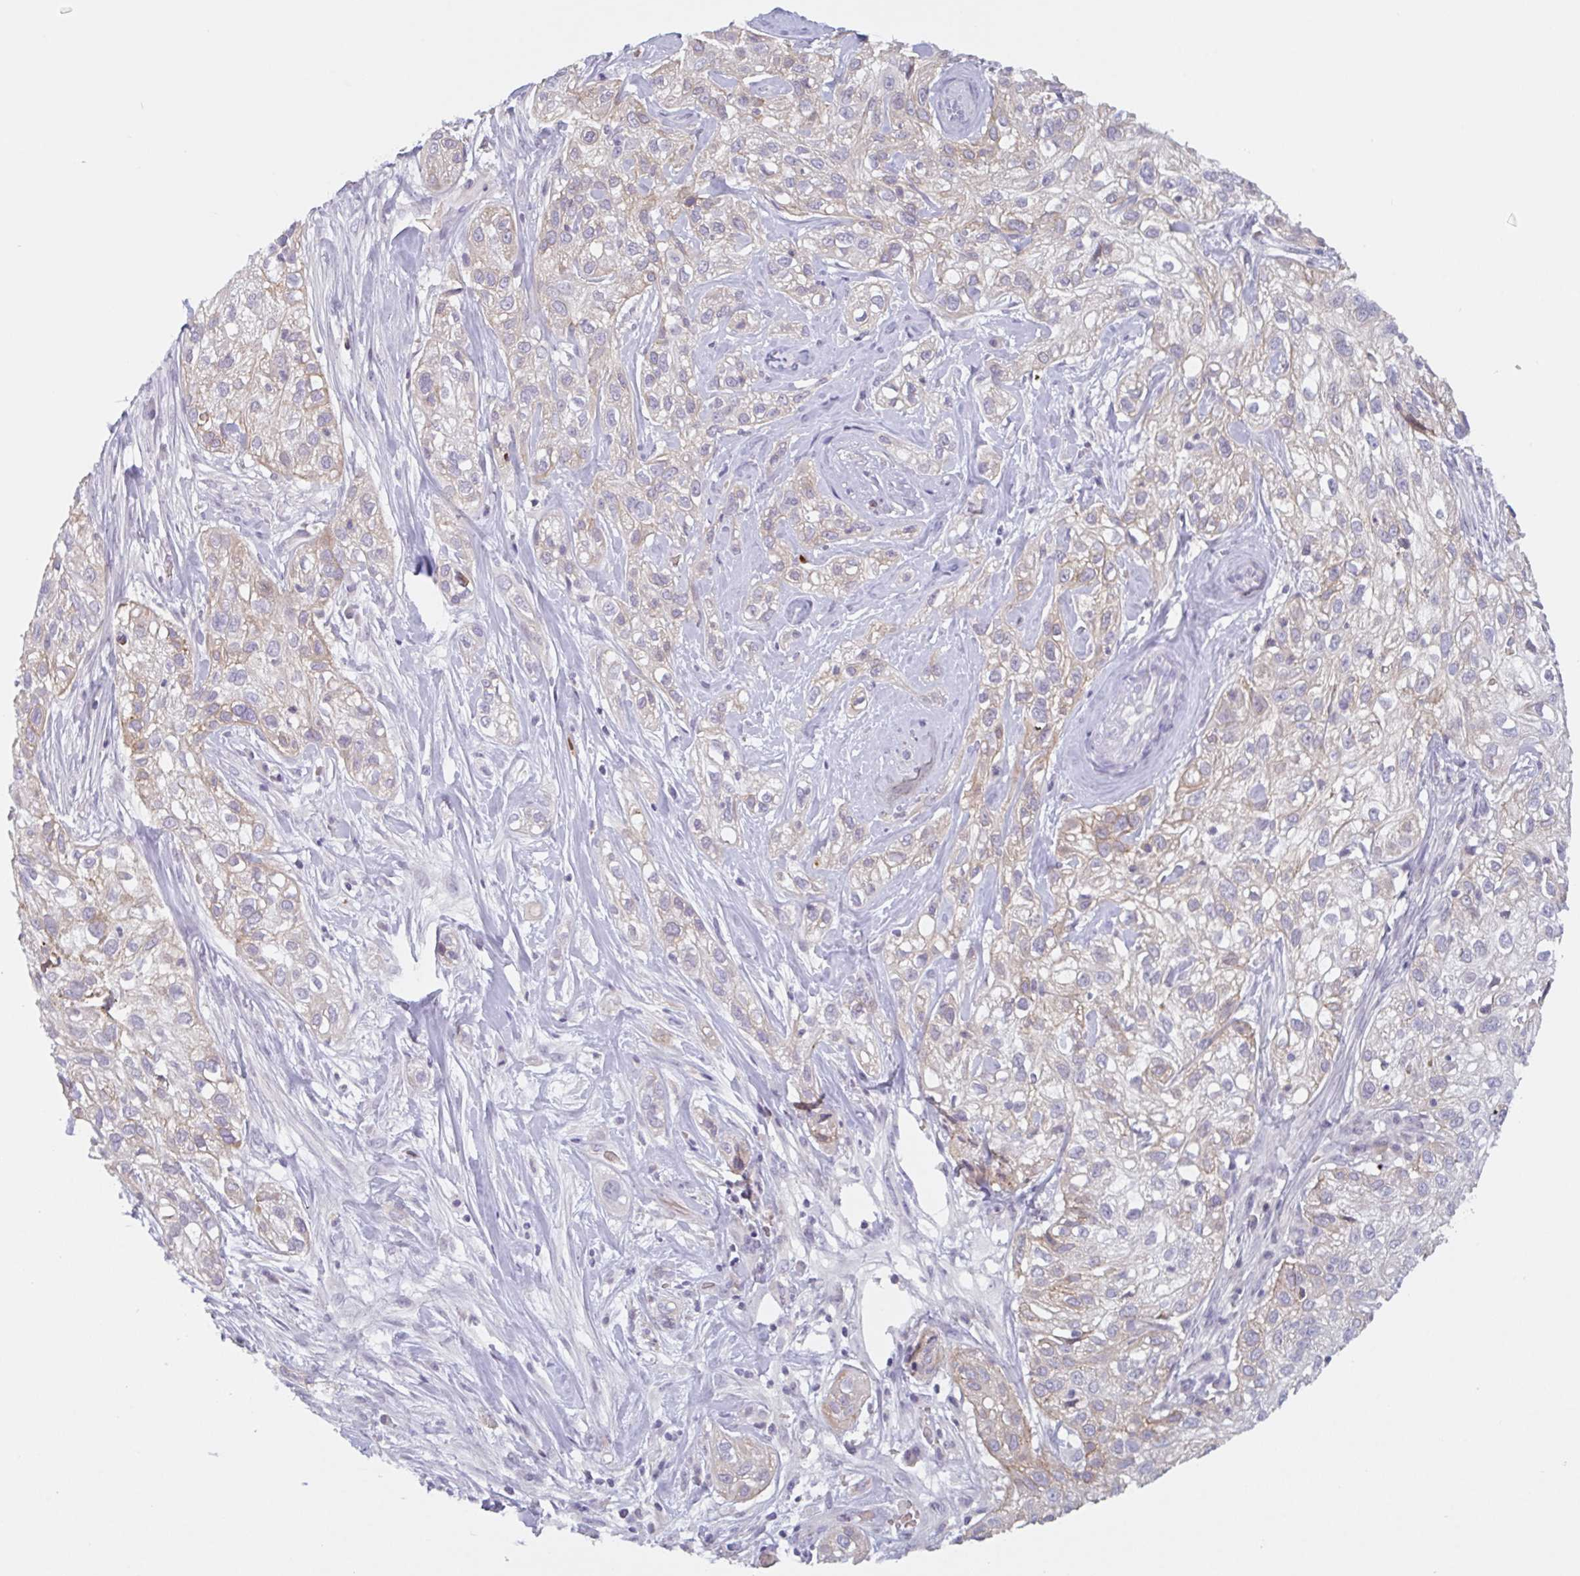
{"staining": {"intensity": "weak", "quantity": "25%-75%", "location": "cytoplasmic/membranous"}, "tissue": "skin cancer", "cell_type": "Tumor cells", "image_type": "cancer", "snomed": [{"axis": "morphology", "description": "Squamous cell carcinoma, NOS"}, {"axis": "topography", "description": "Skin"}], "caption": "Immunohistochemical staining of human skin squamous cell carcinoma shows weak cytoplasmic/membranous protein positivity in about 25%-75% of tumor cells. The protein is shown in brown color, while the nuclei are stained blue.", "gene": "RHAG", "patient": {"sex": "male", "age": 82}}